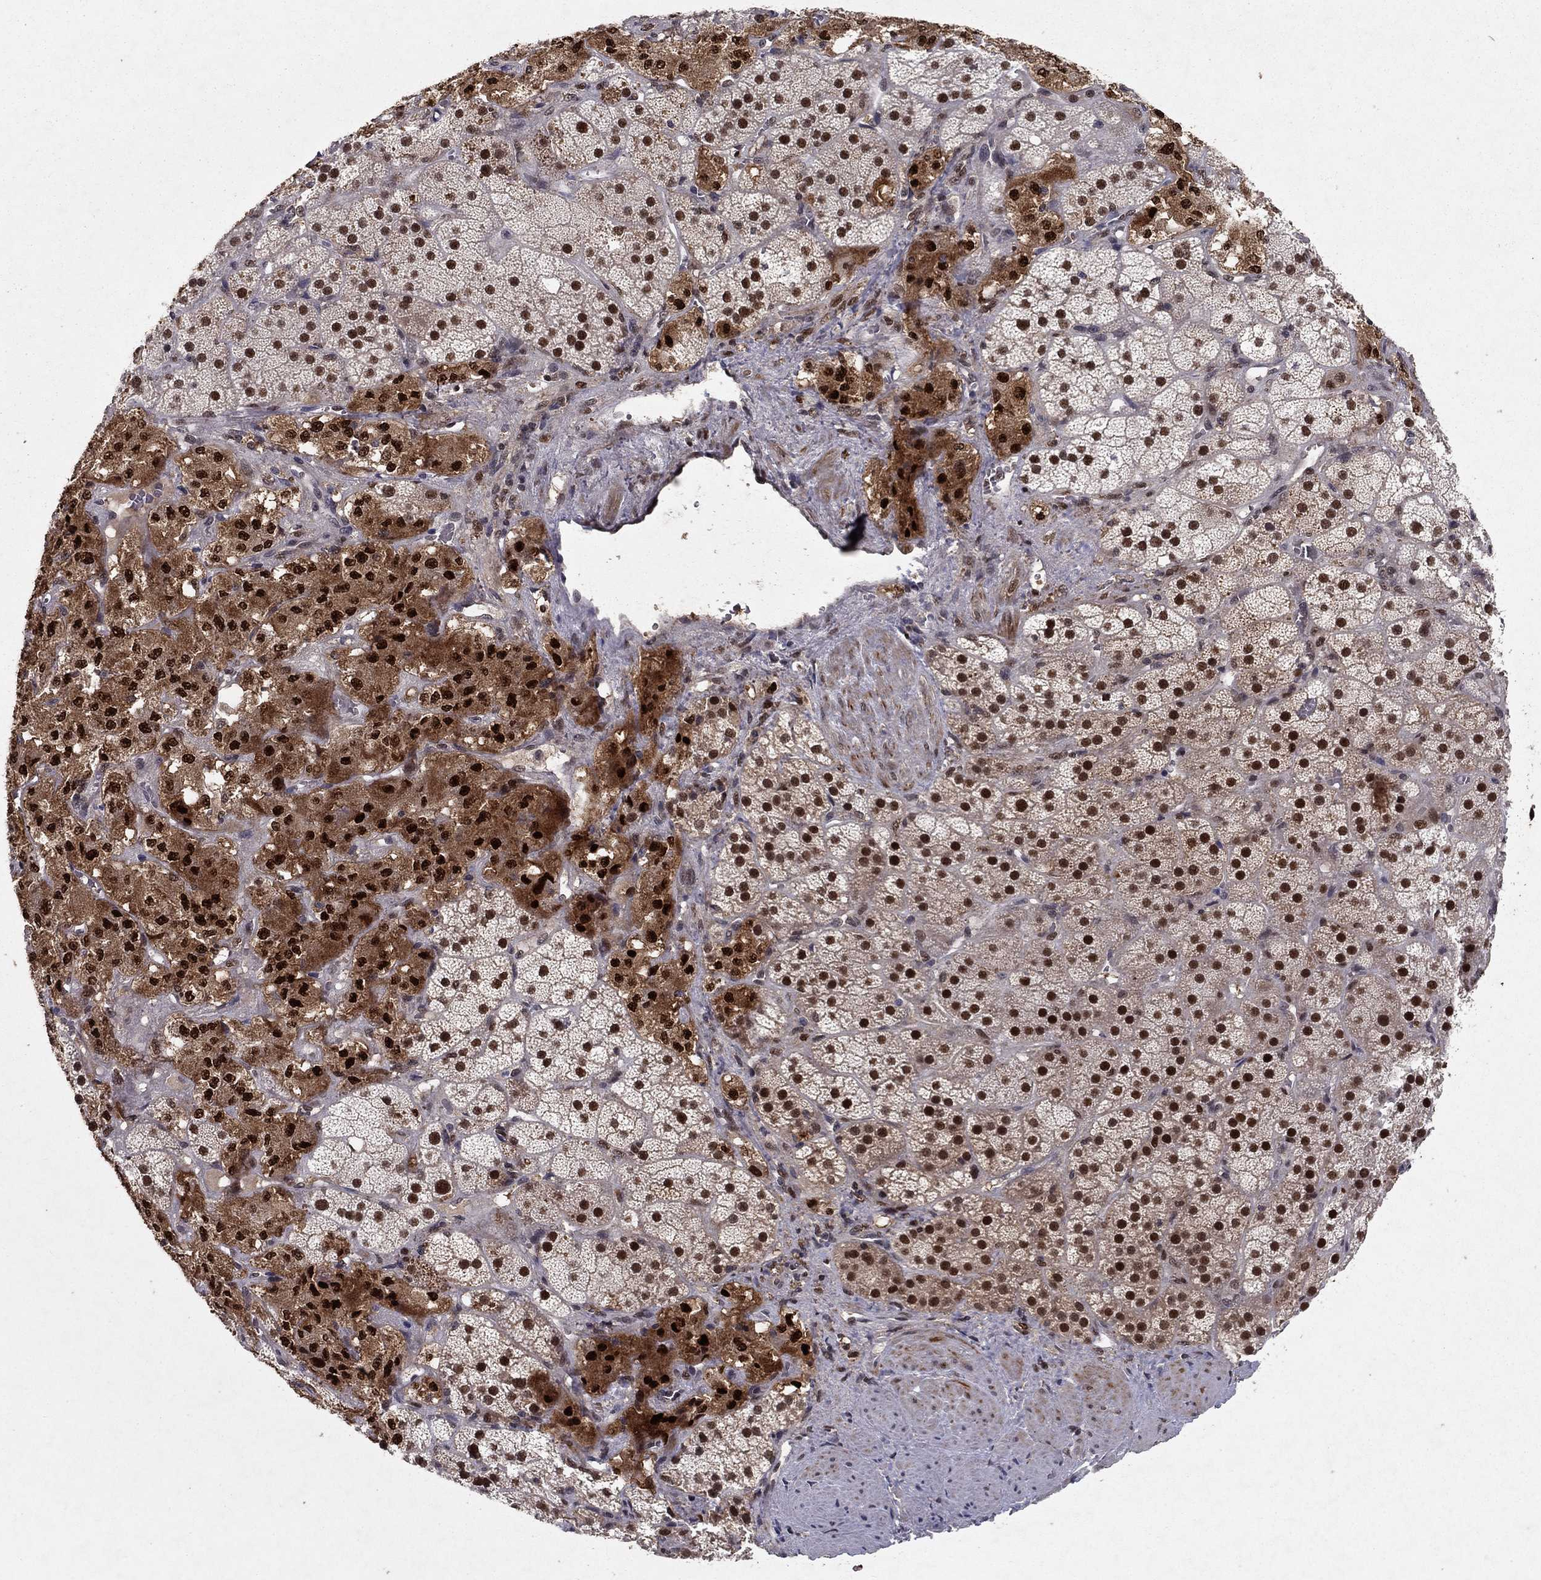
{"staining": {"intensity": "strong", "quantity": "25%-75%", "location": "cytoplasmic/membranous,nuclear"}, "tissue": "adrenal gland", "cell_type": "Glandular cells", "image_type": "normal", "snomed": [{"axis": "morphology", "description": "Normal tissue, NOS"}, {"axis": "topography", "description": "Adrenal gland"}], "caption": "Protein analysis of benign adrenal gland reveals strong cytoplasmic/membranous,nuclear expression in about 25%-75% of glandular cells. (IHC, brightfield microscopy, high magnification).", "gene": "CRTC1", "patient": {"sex": "male", "age": 57}}